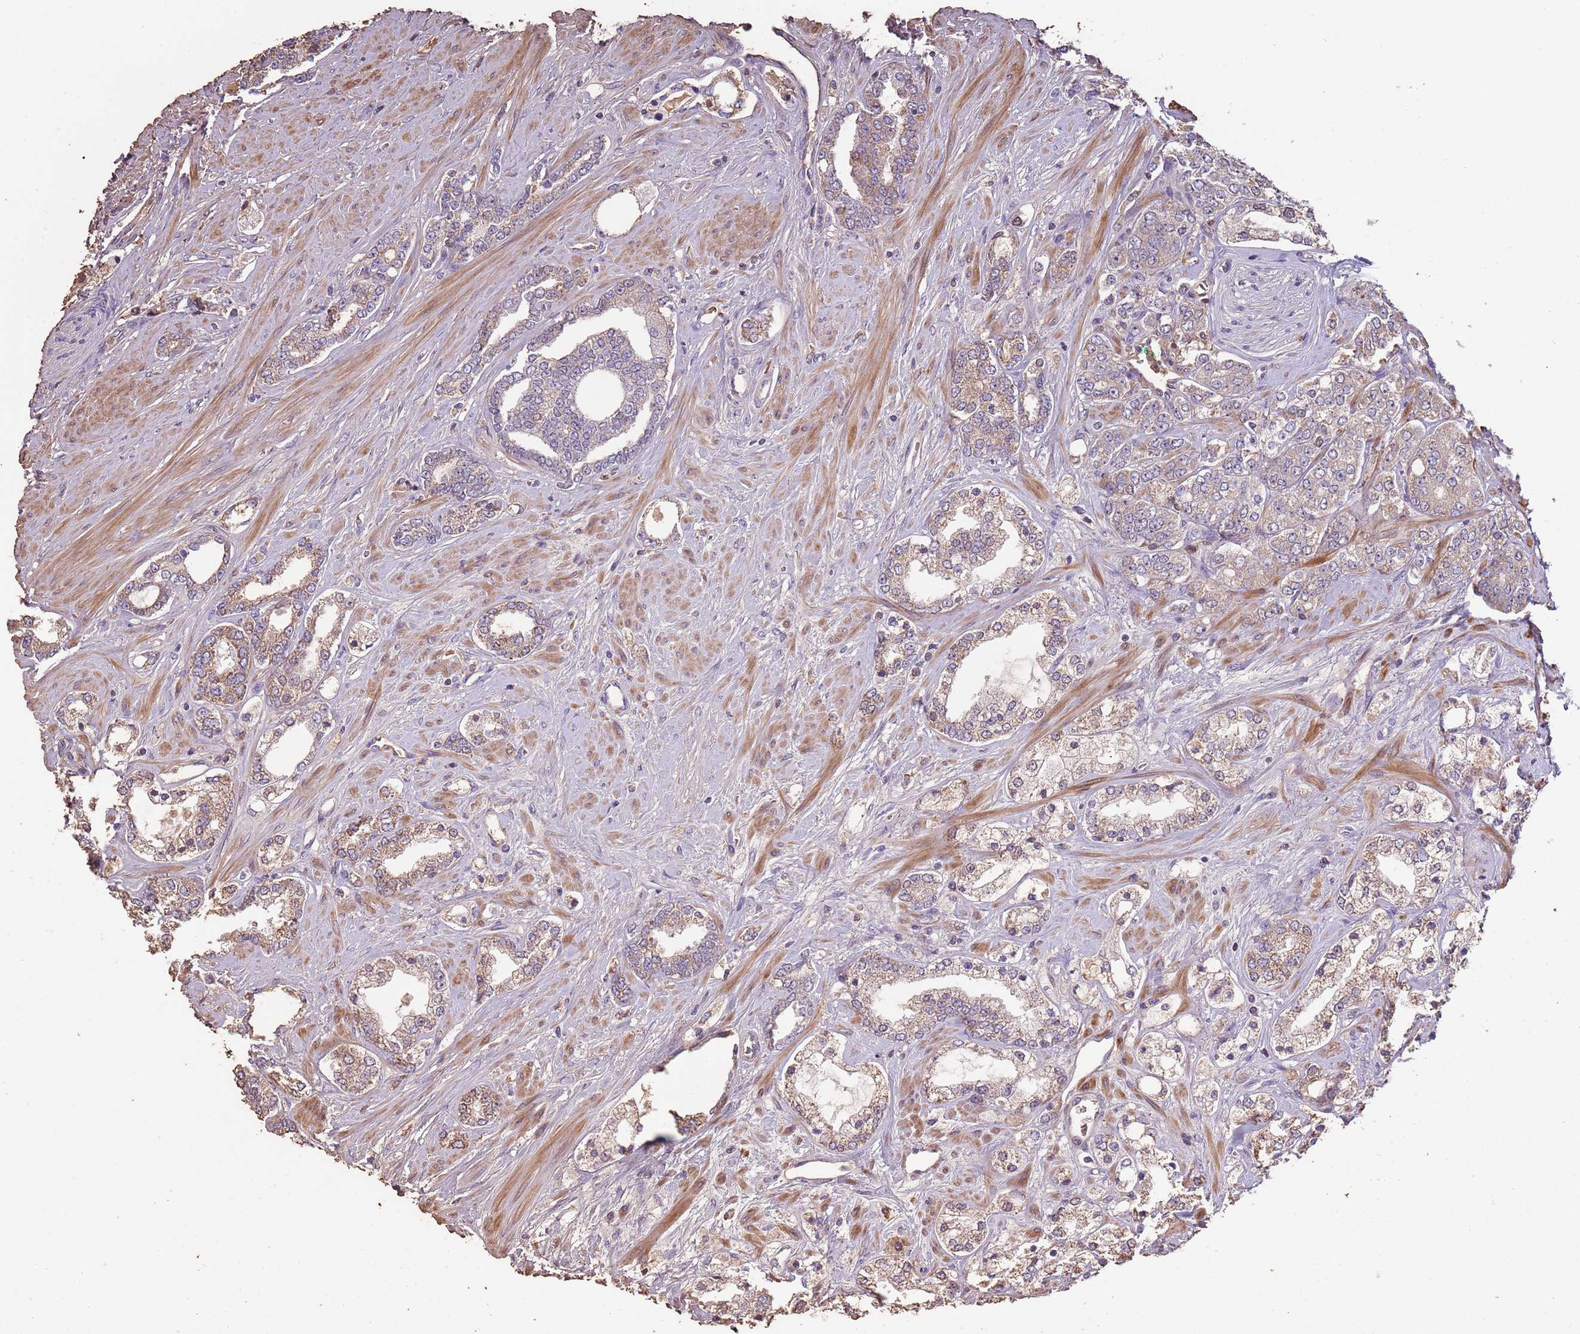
{"staining": {"intensity": "moderate", "quantity": "25%-75%", "location": "cytoplasmic/membranous"}, "tissue": "prostate cancer", "cell_type": "Tumor cells", "image_type": "cancer", "snomed": [{"axis": "morphology", "description": "Adenocarcinoma, High grade"}, {"axis": "topography", "description": "Prostate"}], "caption": "Prostate cancer stained with a brown dye exhibits moderate cytoplasmic/membranous positive expression in about 25%-75% of tumor cells.", "gene": "FECH", "patient": {"sex": "male", "age": 64}}